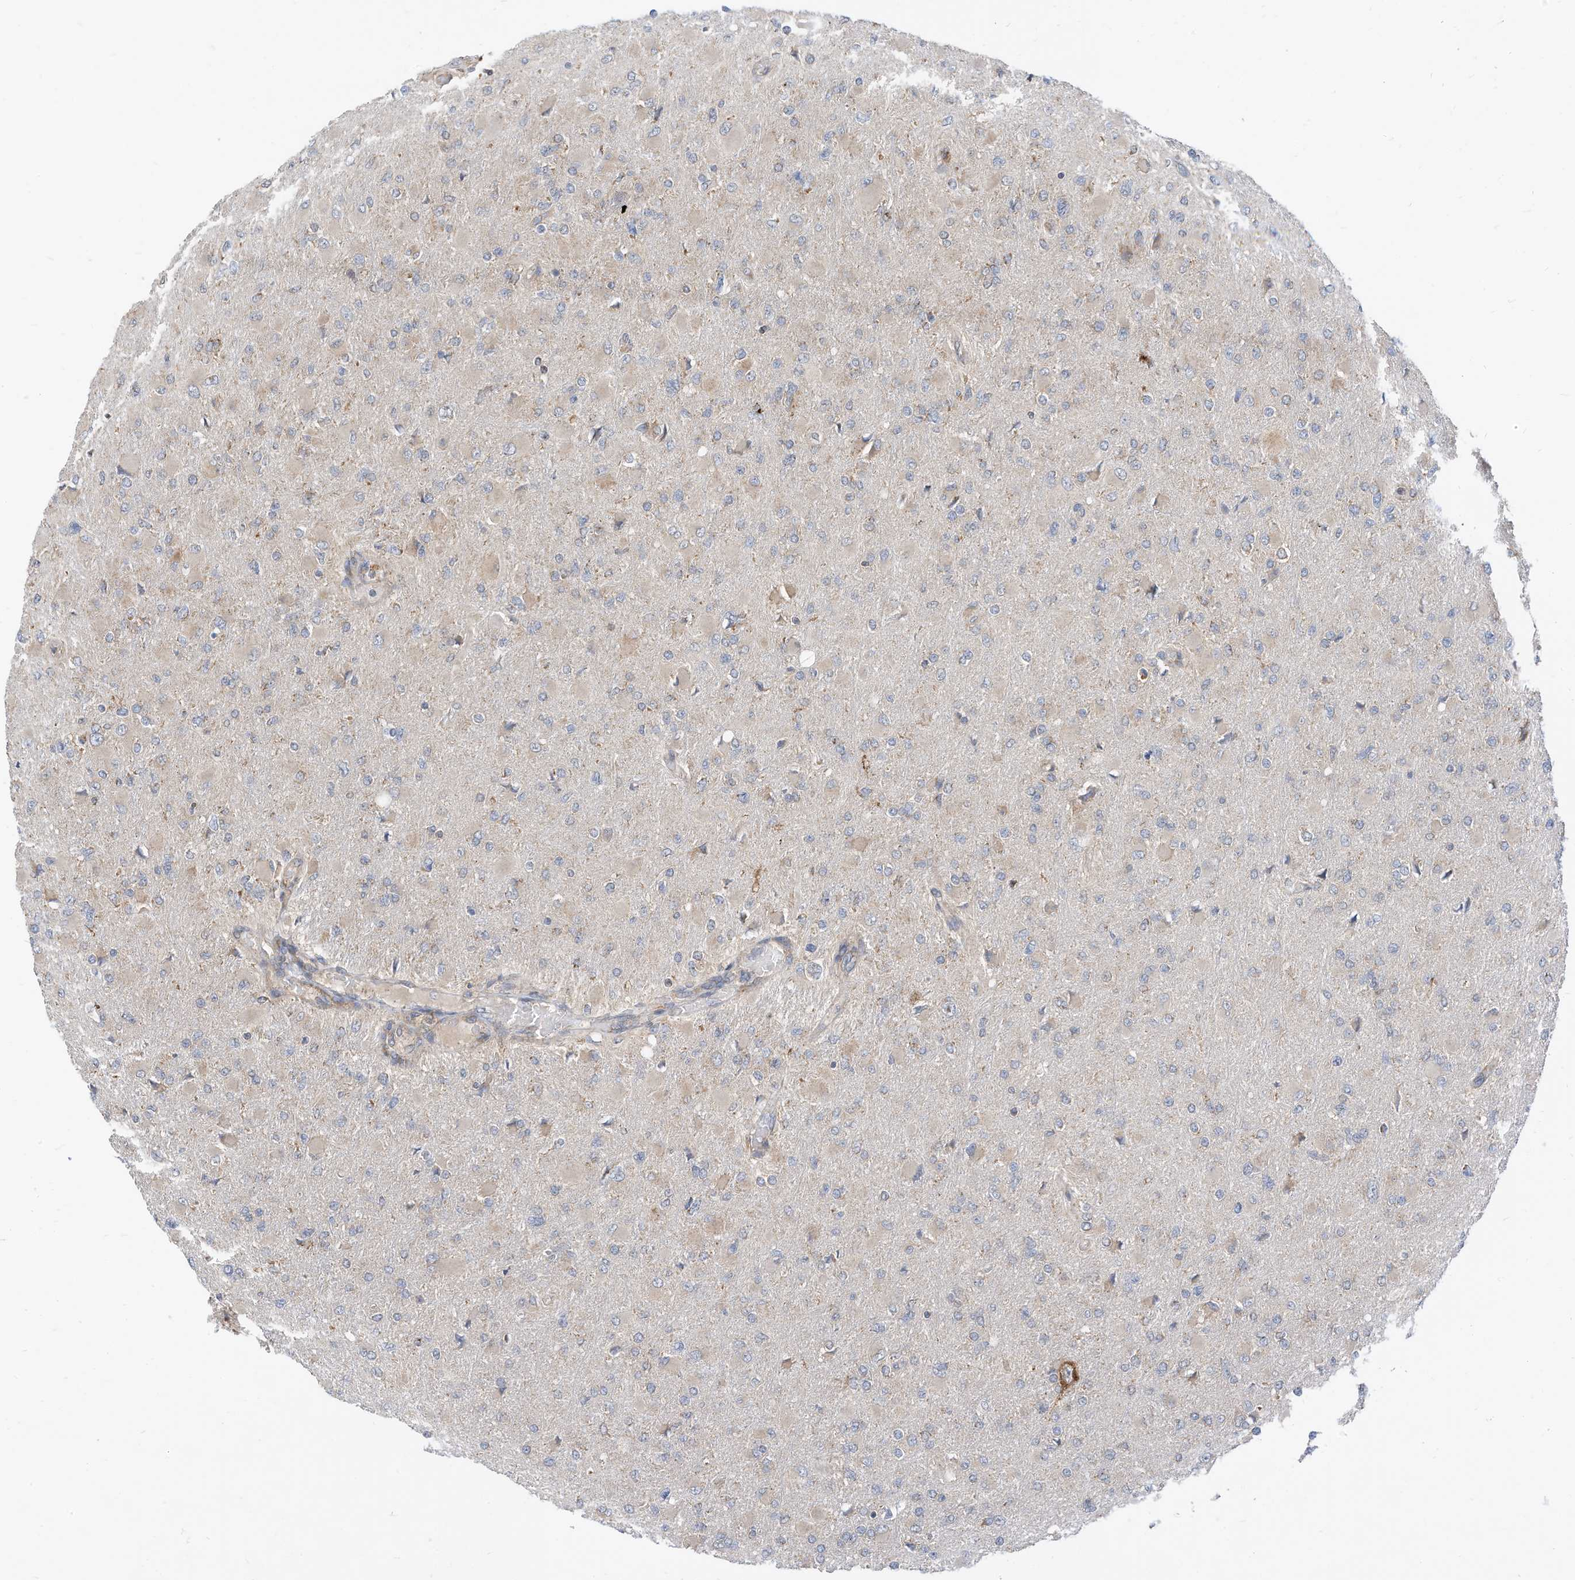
{"staining": {"intensity": "negative", "quantity": "none", "location": "none"}, "tissue": "glioma", "cell_type": "Tumor cells", "image_type": "cancer", "snomed": [{"axis": "morphology", "description": "Glioma, malignant, High grade"}, {"axis": "topography", "description": "Cerebral cortex"}], "caption": "Immunohistochemistry micrograph of human malignant glioma (high-grade) stained for a protein (brown), which displays no expression in tumor cells. Brightfield microscopy of immunohistochemistry (IHC) stained with DAB (3,3'-diaminobenzidine) (brown) and hematoxylin (blue), captured at high magnification.", "gene": "METTL6", "patient": {"sex": "female", "age": 36}}